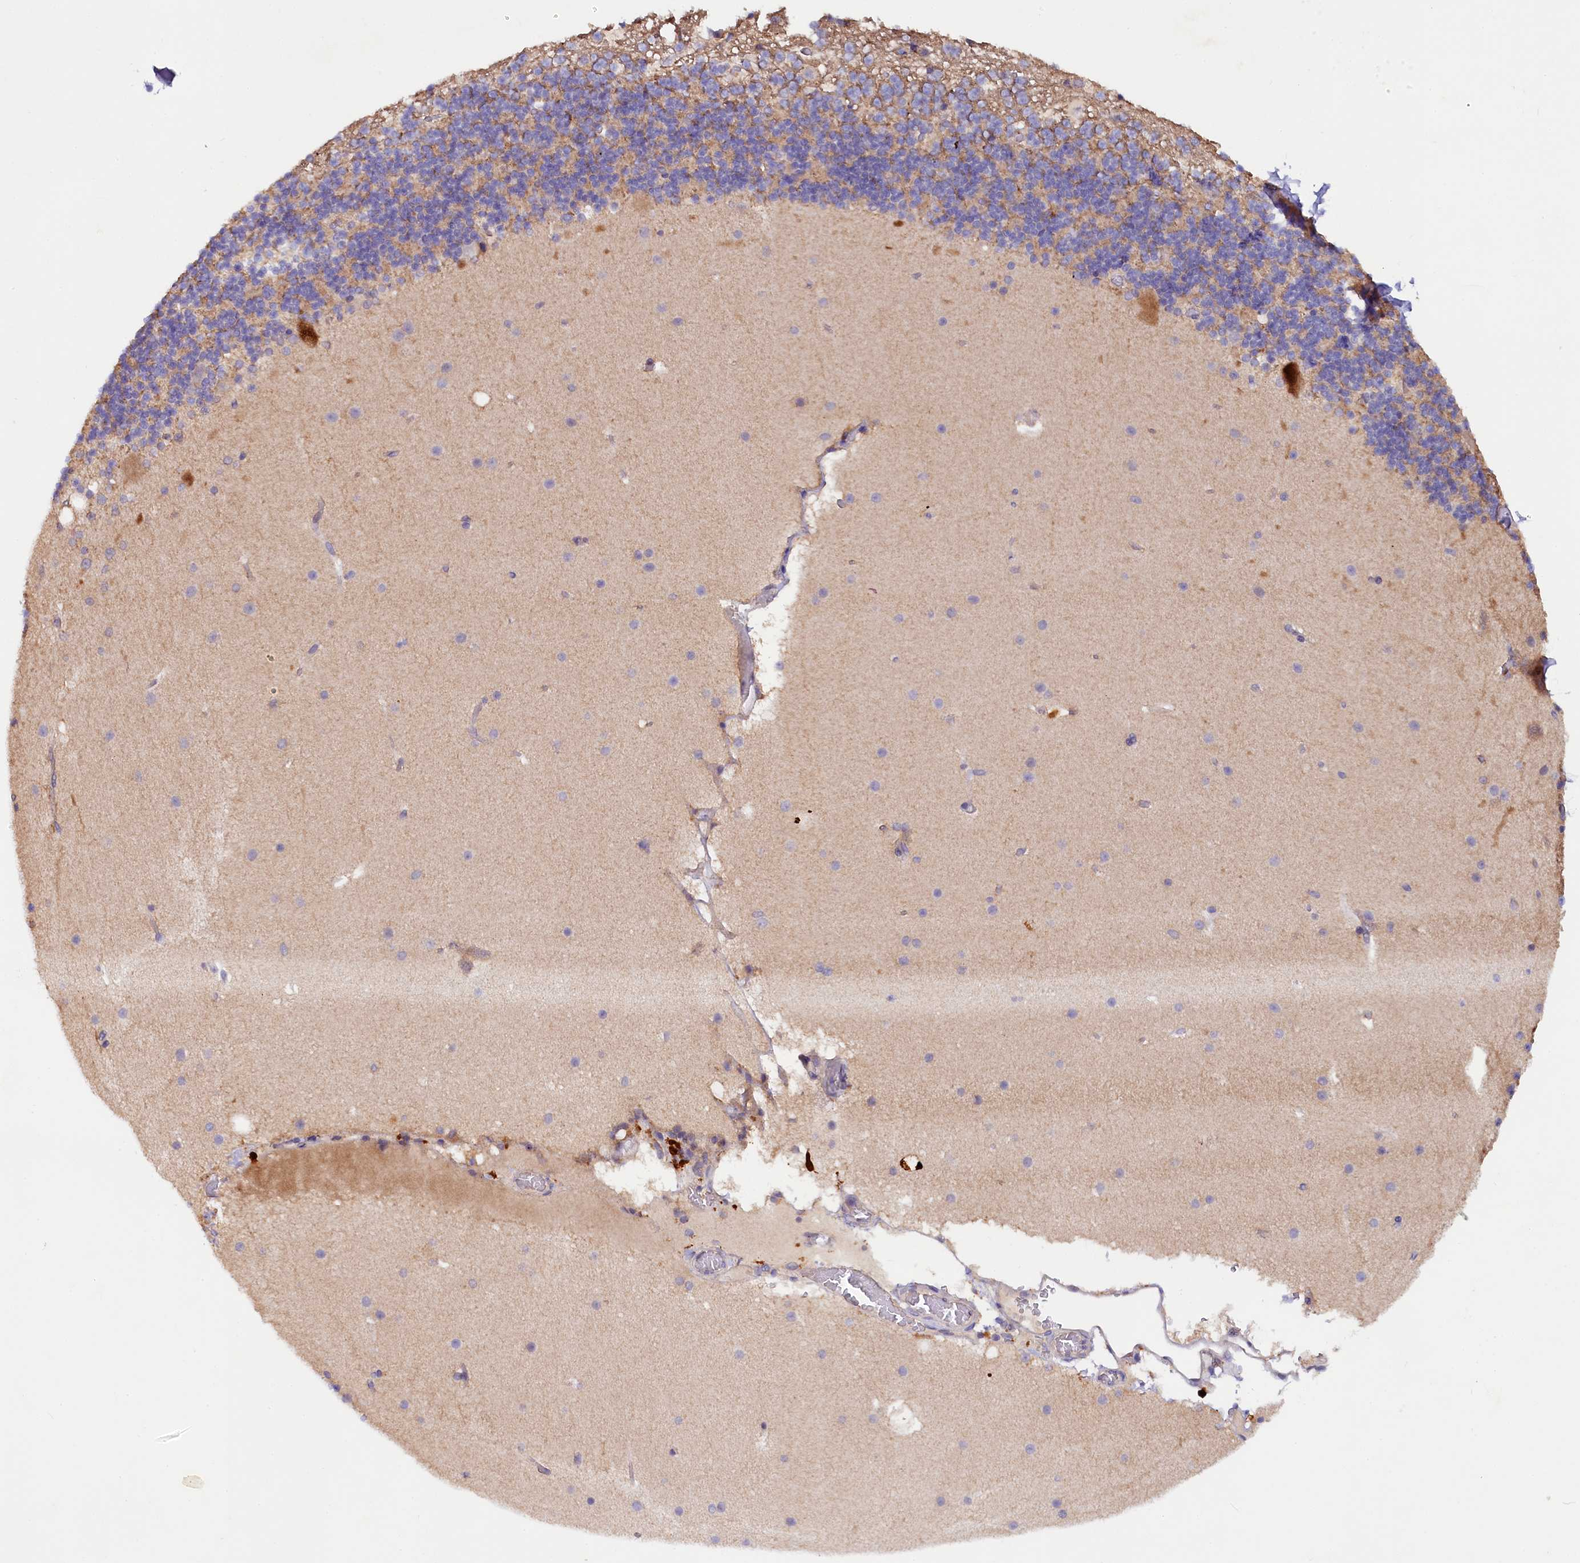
{"staining": {"intensity": "weak", "quantity": "<25%", "location": "cytoplasmic/membranous"}, "tissue": "cerebellum", "cell_type": "Cells in granular layer", "image_type": "normal", "snomed": [{"axis": "morphology", "description": "Normal tissue, NOS"}, {"axis": "topography", "description": "Cerebellum"}], "caption": "This is an immunohistochemistry photomicrograph of normal human cerebellum. There is no positivity in cells in granular layer.", "gene": "ETFBKMT", "patient": {"sex": "male", "age": 57}}